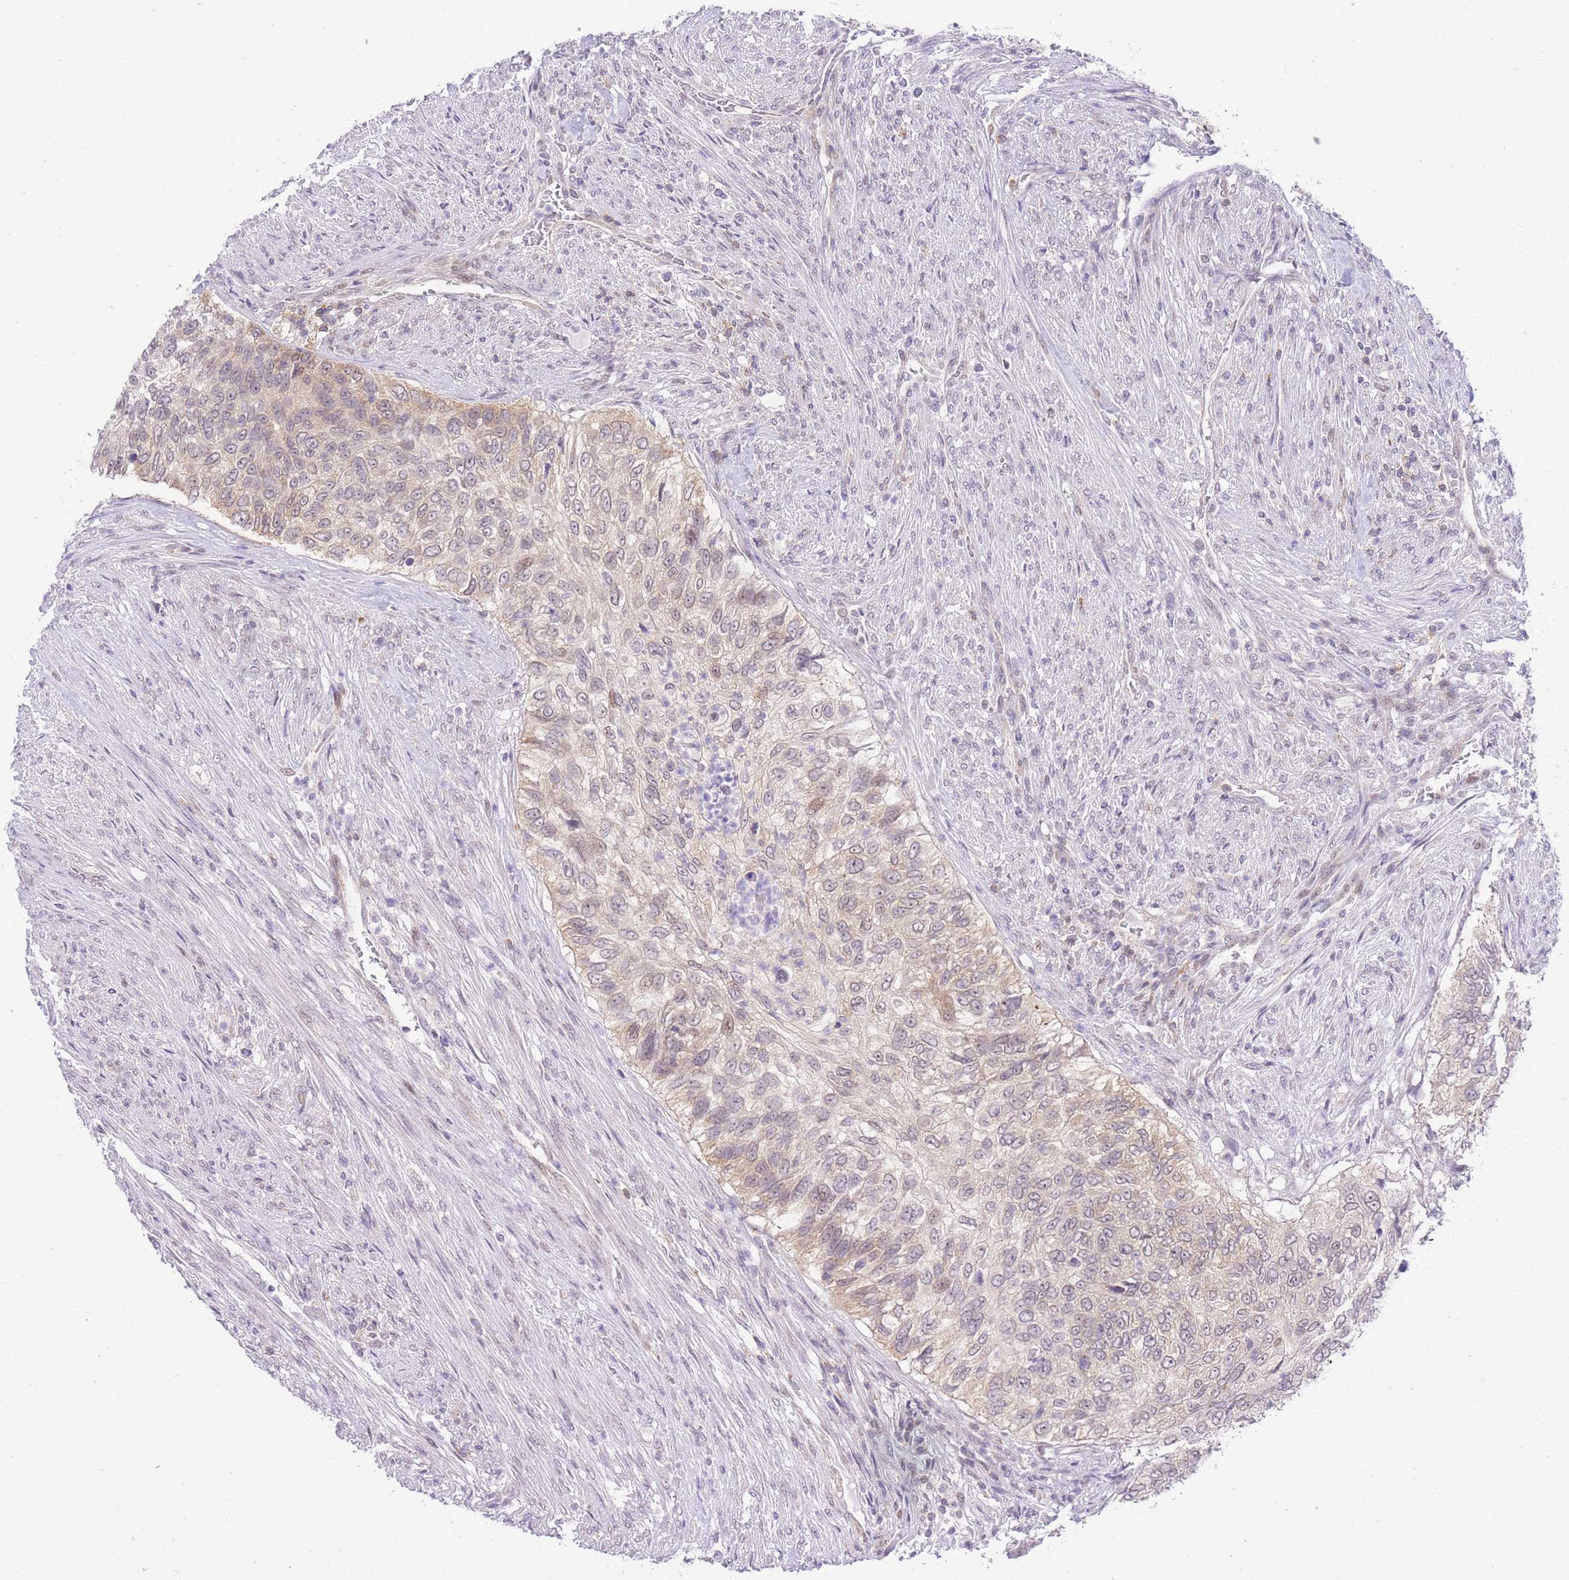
{"staining": {"intensity": "moderate", "quantity": ">75%", "location": "cytoplasmic/membranous"}, "tissue": "urothelial cancer", "cell_type": "Tumor cells", "image_type": "cancer", "snomed": [{"axis": "morphology", "description": "Urothelial carcinoma, High grade"}, {"axis": "topography", "description": "Urinary bladder"}], "caption": "Brown immunohistochemical staining in human urothelial cancer exhibits moderate cytoplasmic/membranous expression in about >75% of tumor cells.", "gene": "STK39", "patient": {"sex": "female", "age": 60}}